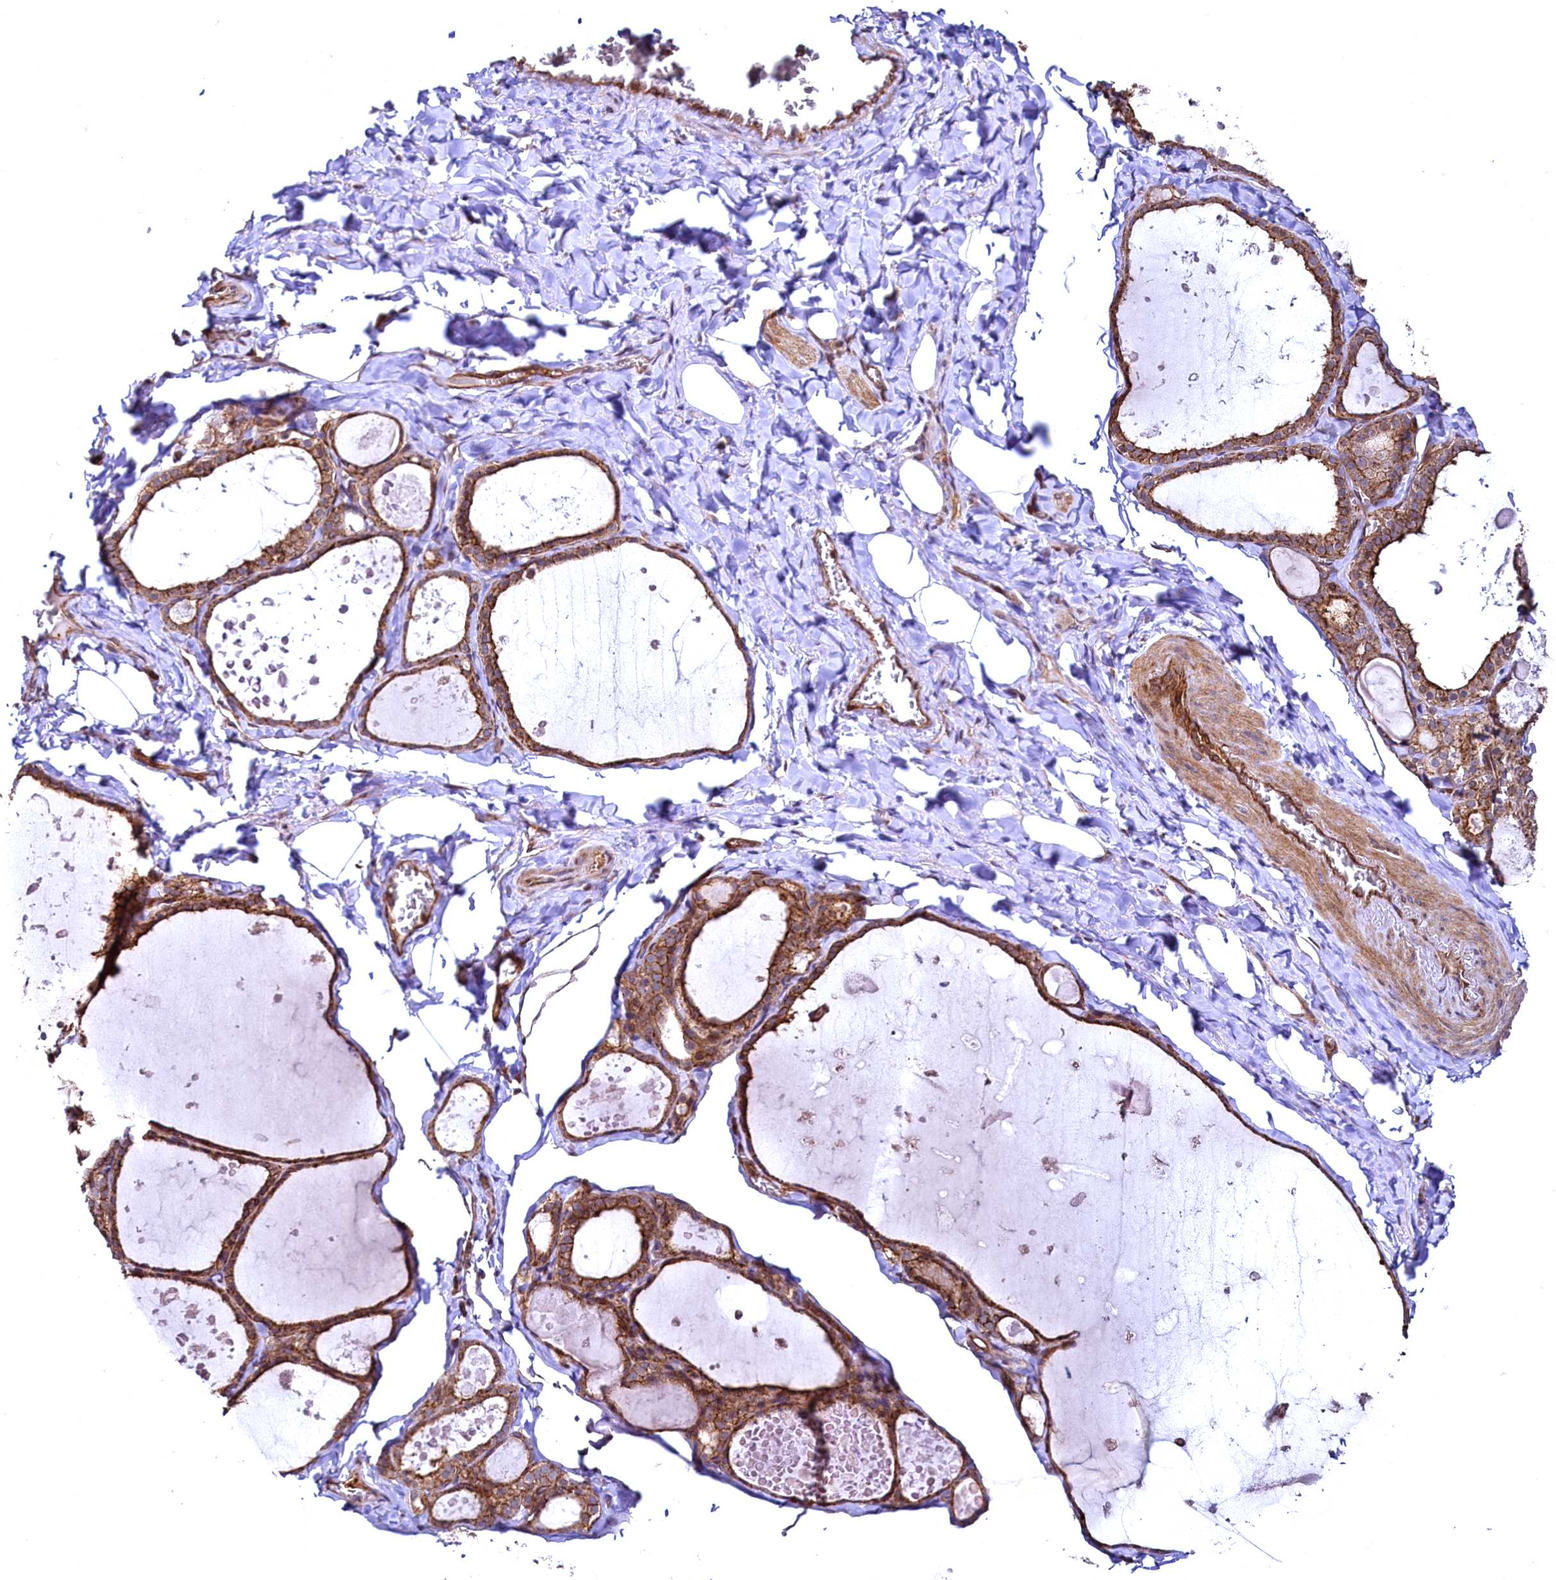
{"staining": {"intensity": "moderate", "quantity": ">75%", "location": "cytoplasmic/membranous"}, "tissue": "thyroid gland", "cell_type": "Glandular cells", "image_type": "normal", "snomed": [{"axis": "morphology", "description": "Normal tissue, NOS"}, {"axis": "topography", "description": "Thyroid gland"}], "caption": "DAB immunohistochemical staining of unremarkable human thyroid gland exhibits moderate cytoplasmic/membranous protein expression in about >75% of glandular cells.", "gene": "SVIP", "patient": {"sex": "male", "age": 56}}